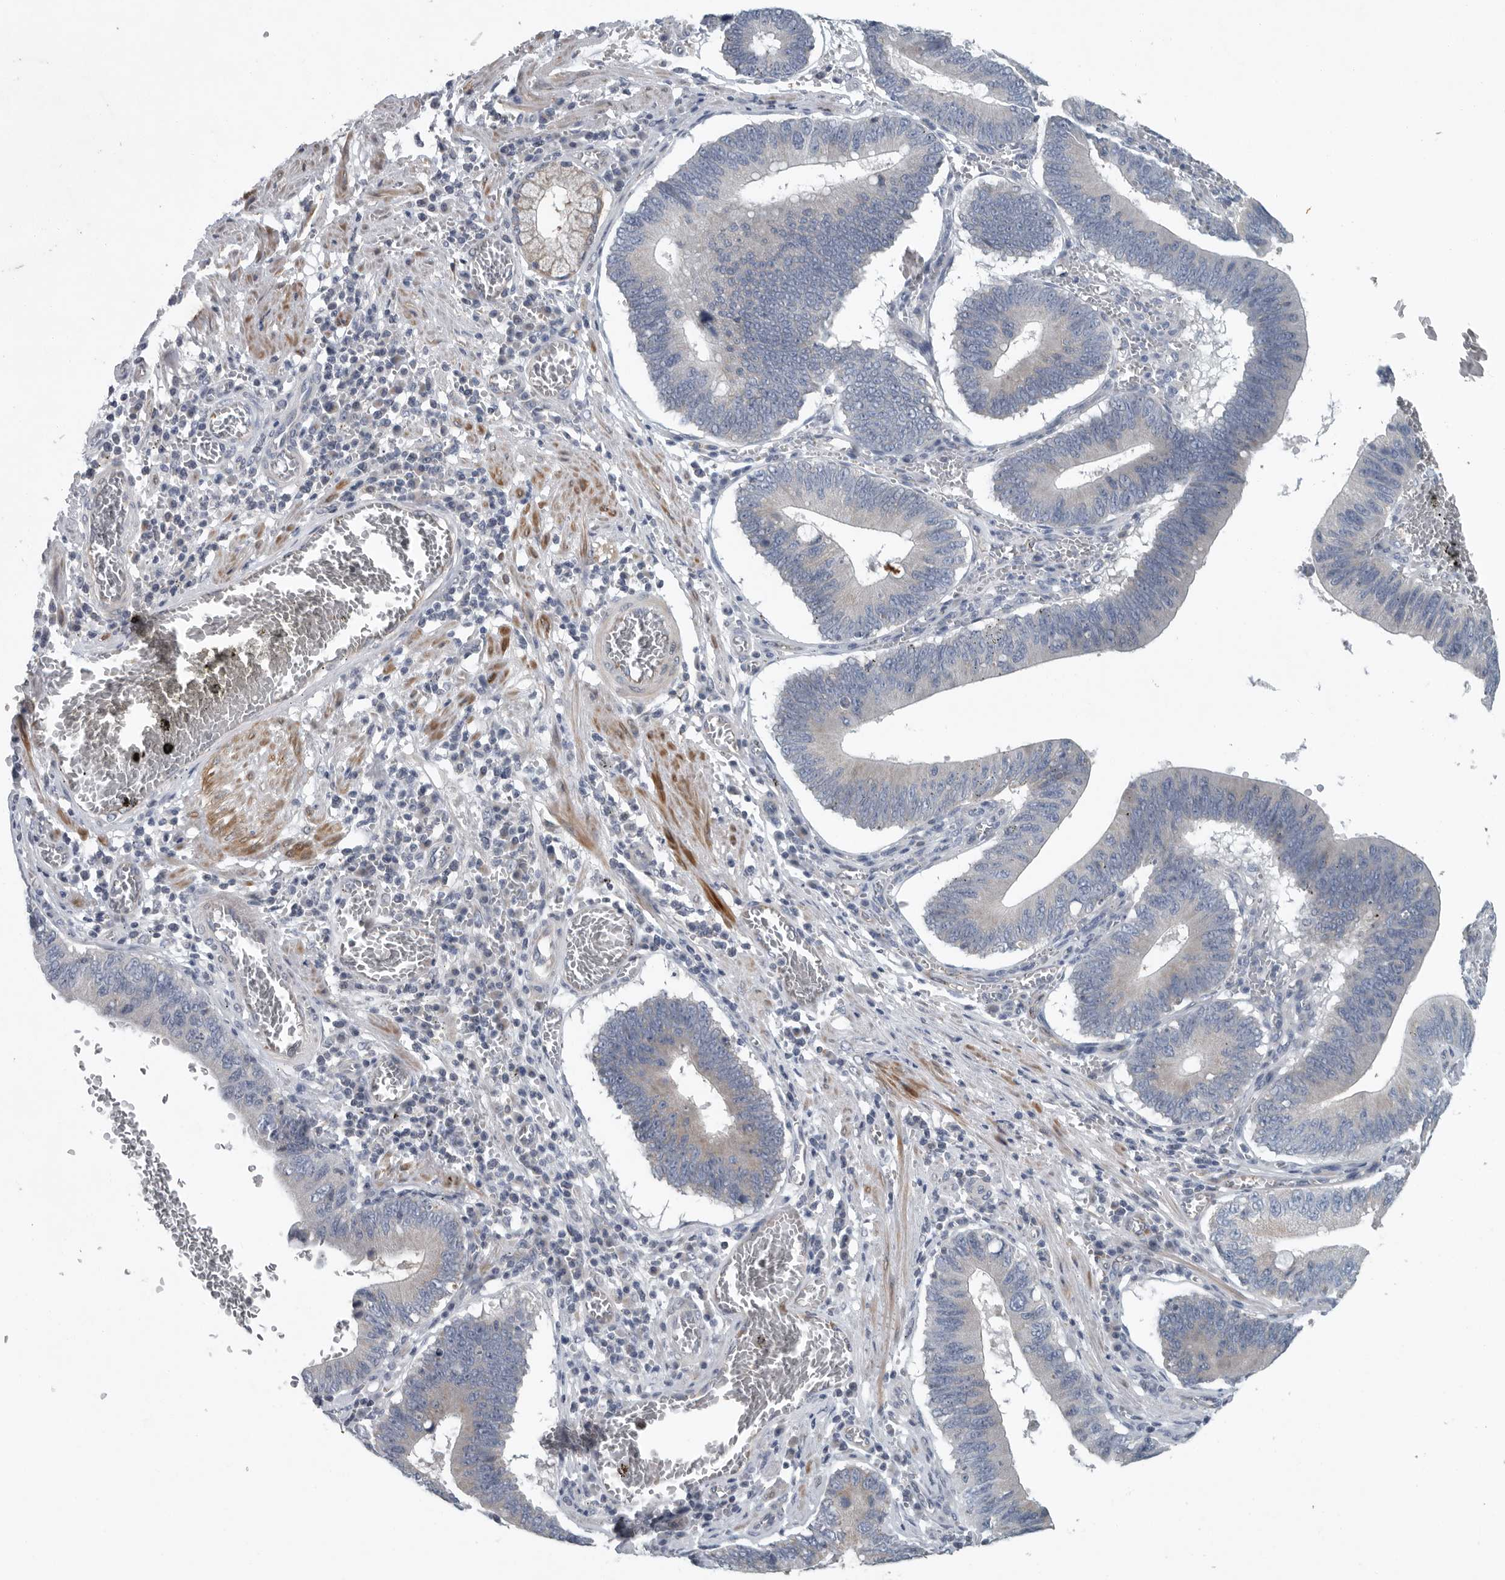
{"staining": {"intensity": "weak", "quantity": "<25%", "location": "cytoplasmic/membranous"}, "tissue": "stomach cancer", "cell_type": "Tumor cells", "image_type": "cancer", "snomed": [{"axis": "morphology", "description": "Adenocarcinoma, NOS"}, {"axis": "topography", "description": "Stomach"}, {"axis": "topography", "description": "Gastric cardia"}], "caption": "Tumor cells are negative for brown protein staining in stomach cancer.", "gene": "MPP3", "patient": {"sex": "male", "age": 59}}